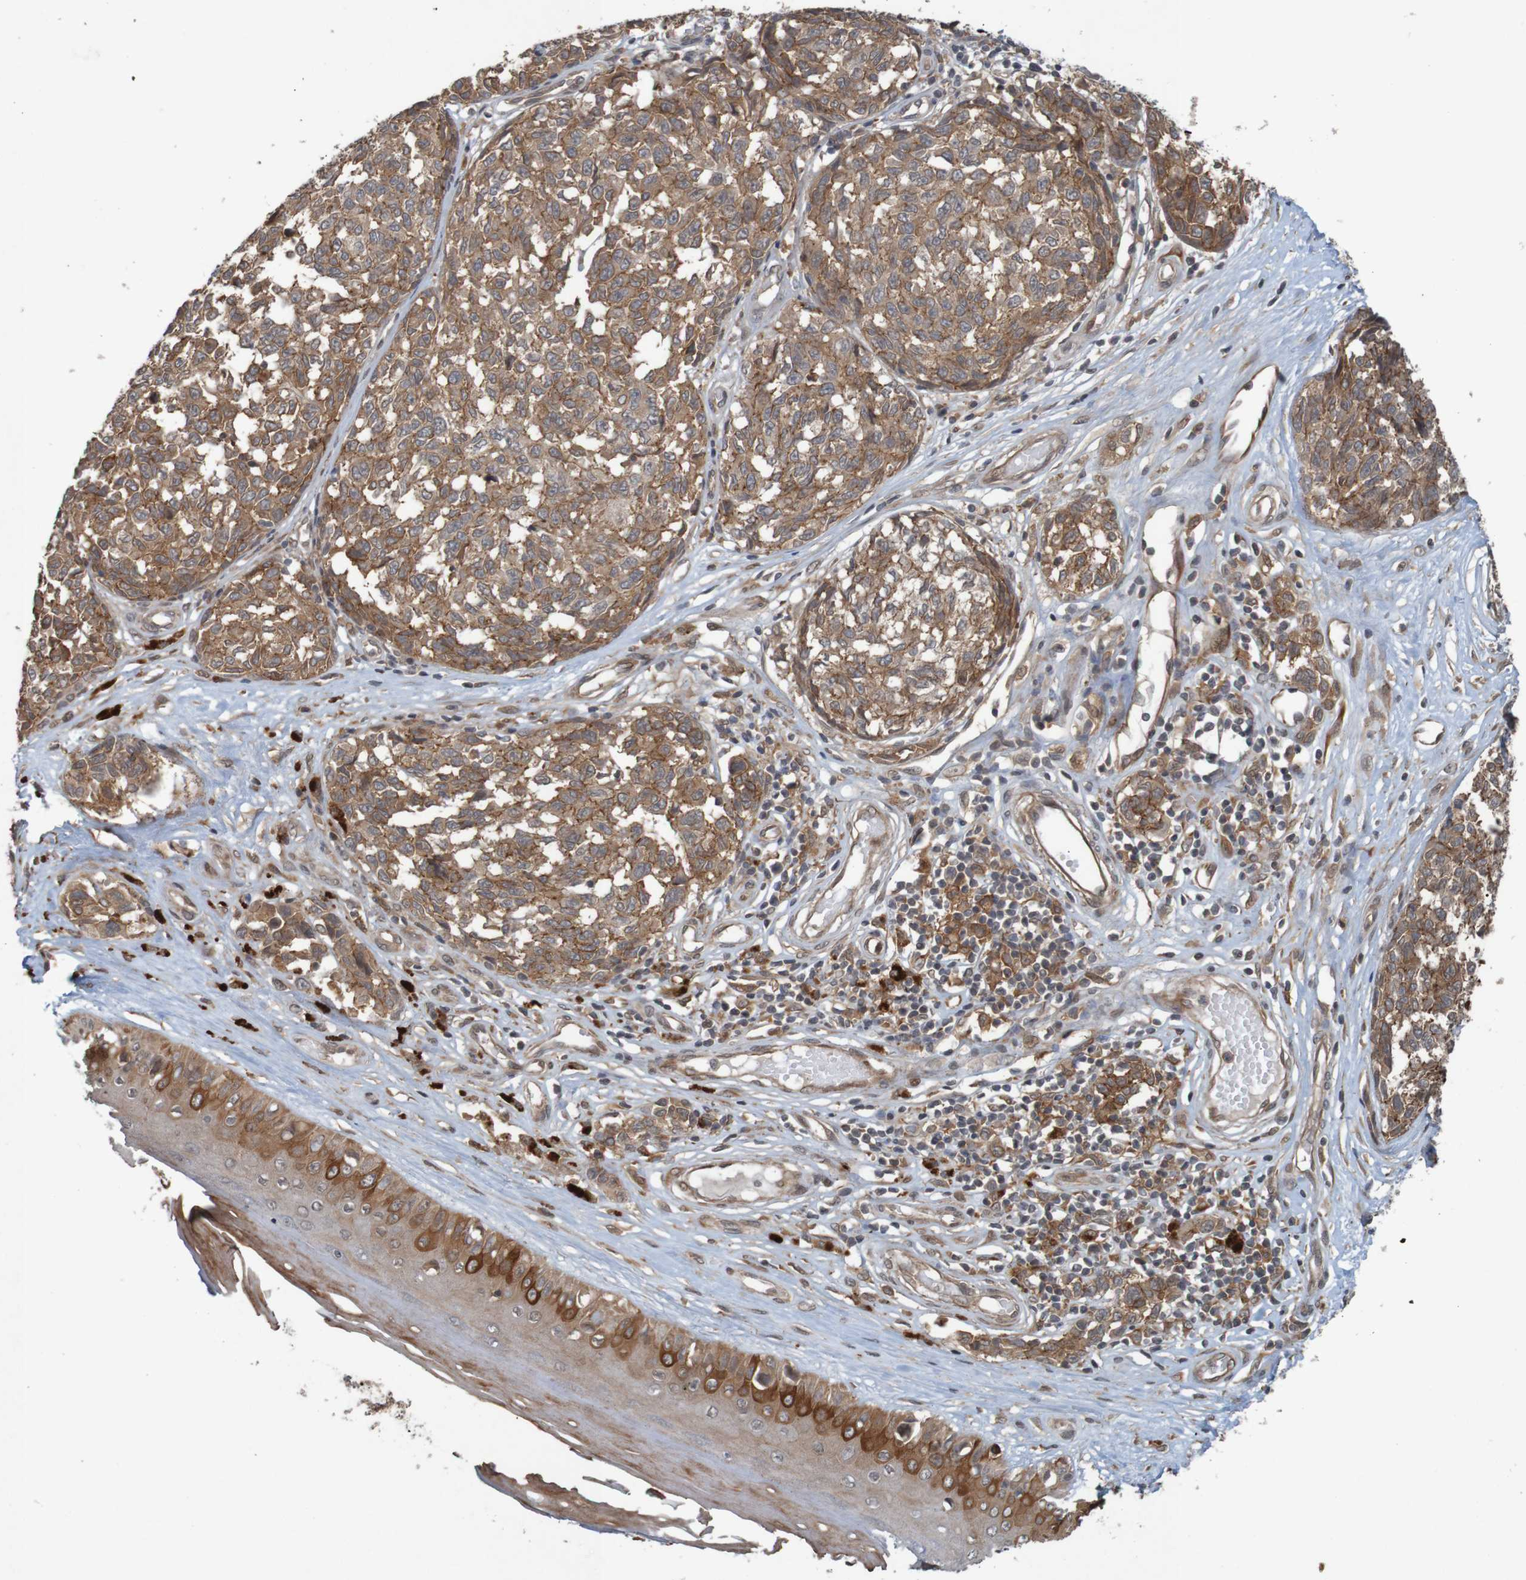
{"staining": {"intensity": "moderate", "quantity": ">75%", "location": "cytoplasmic/membranous"}, "tissue": "melanoma", "cell_type": "Tumor cells", "image_type": "cancer", "snomed": [{"axis": "morphology", "description": "Malignant melanoma, NOS"}, {"axis": "topography", "description": "Skin"}], "caption": "Tumor cells reveal moderate cytoplasmic/membranous expression in about >75% of cells in melanoma.", "gene": "ARHGEF11", "patient": {"sex": "female", "age": 64}}